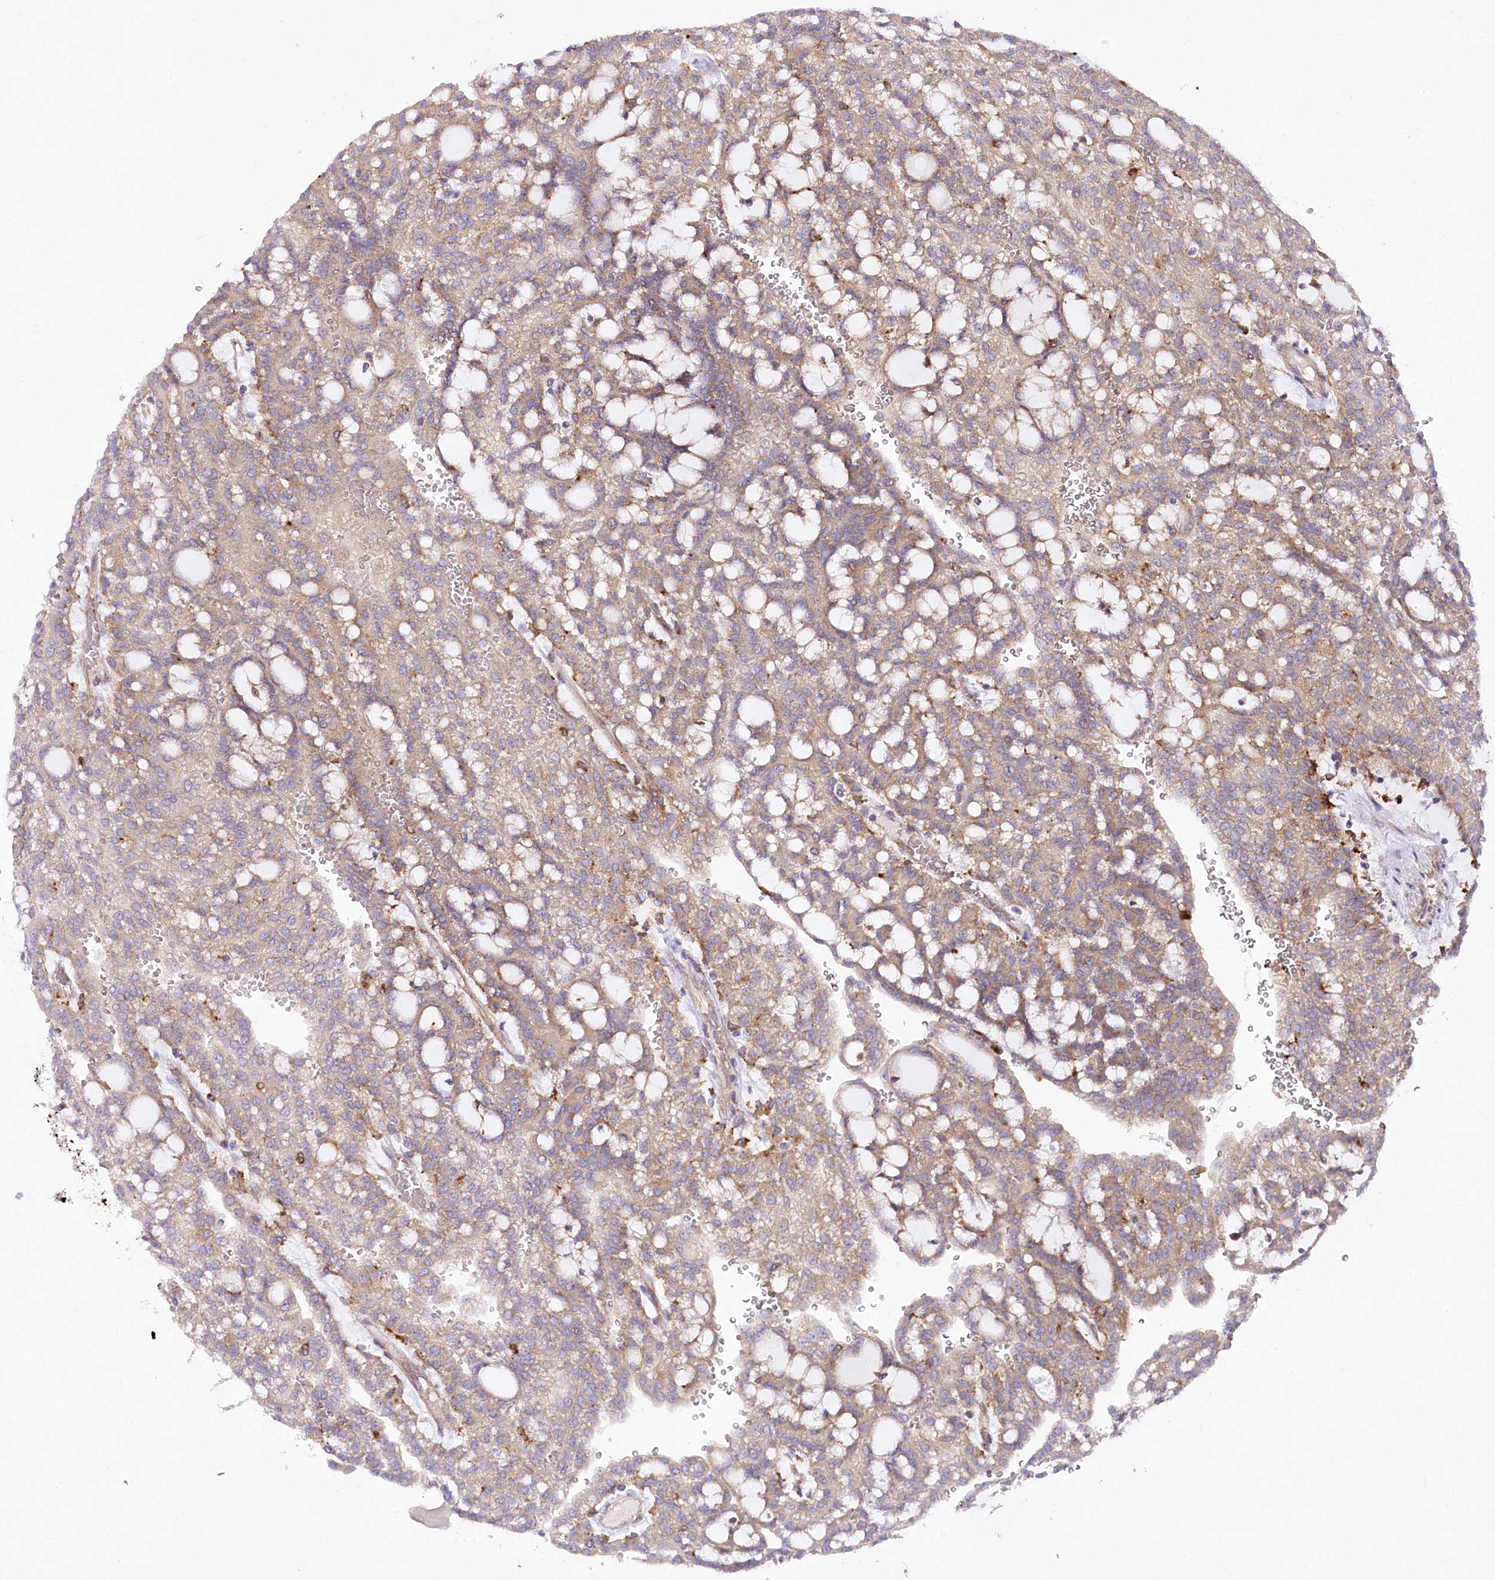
{"staining": {"intensity": "weak", "quantity": ">75%", "location": "cytoplasmic/membranous"}, "tissue": "renal cancer", "cell_type": "Tumor cells", "image_type": "cancer", "snomed": [{"axis": "morphology", "description": "Adenocarcinoma, NOS"}, {"axis": "topography", "description": "Kidney"}], "caption": "High-magnification brightfield microscopy of renal cancer (adenocarcinoma) stained with DAB (brown) and counterstained with hematoxylin (blue). tumor cells exhibit weak cytoplasmic/membranous positivity is identified in approximately>75% of cells.", "gene": "STX6", "patient": {"sex": "male", "age": 63}}